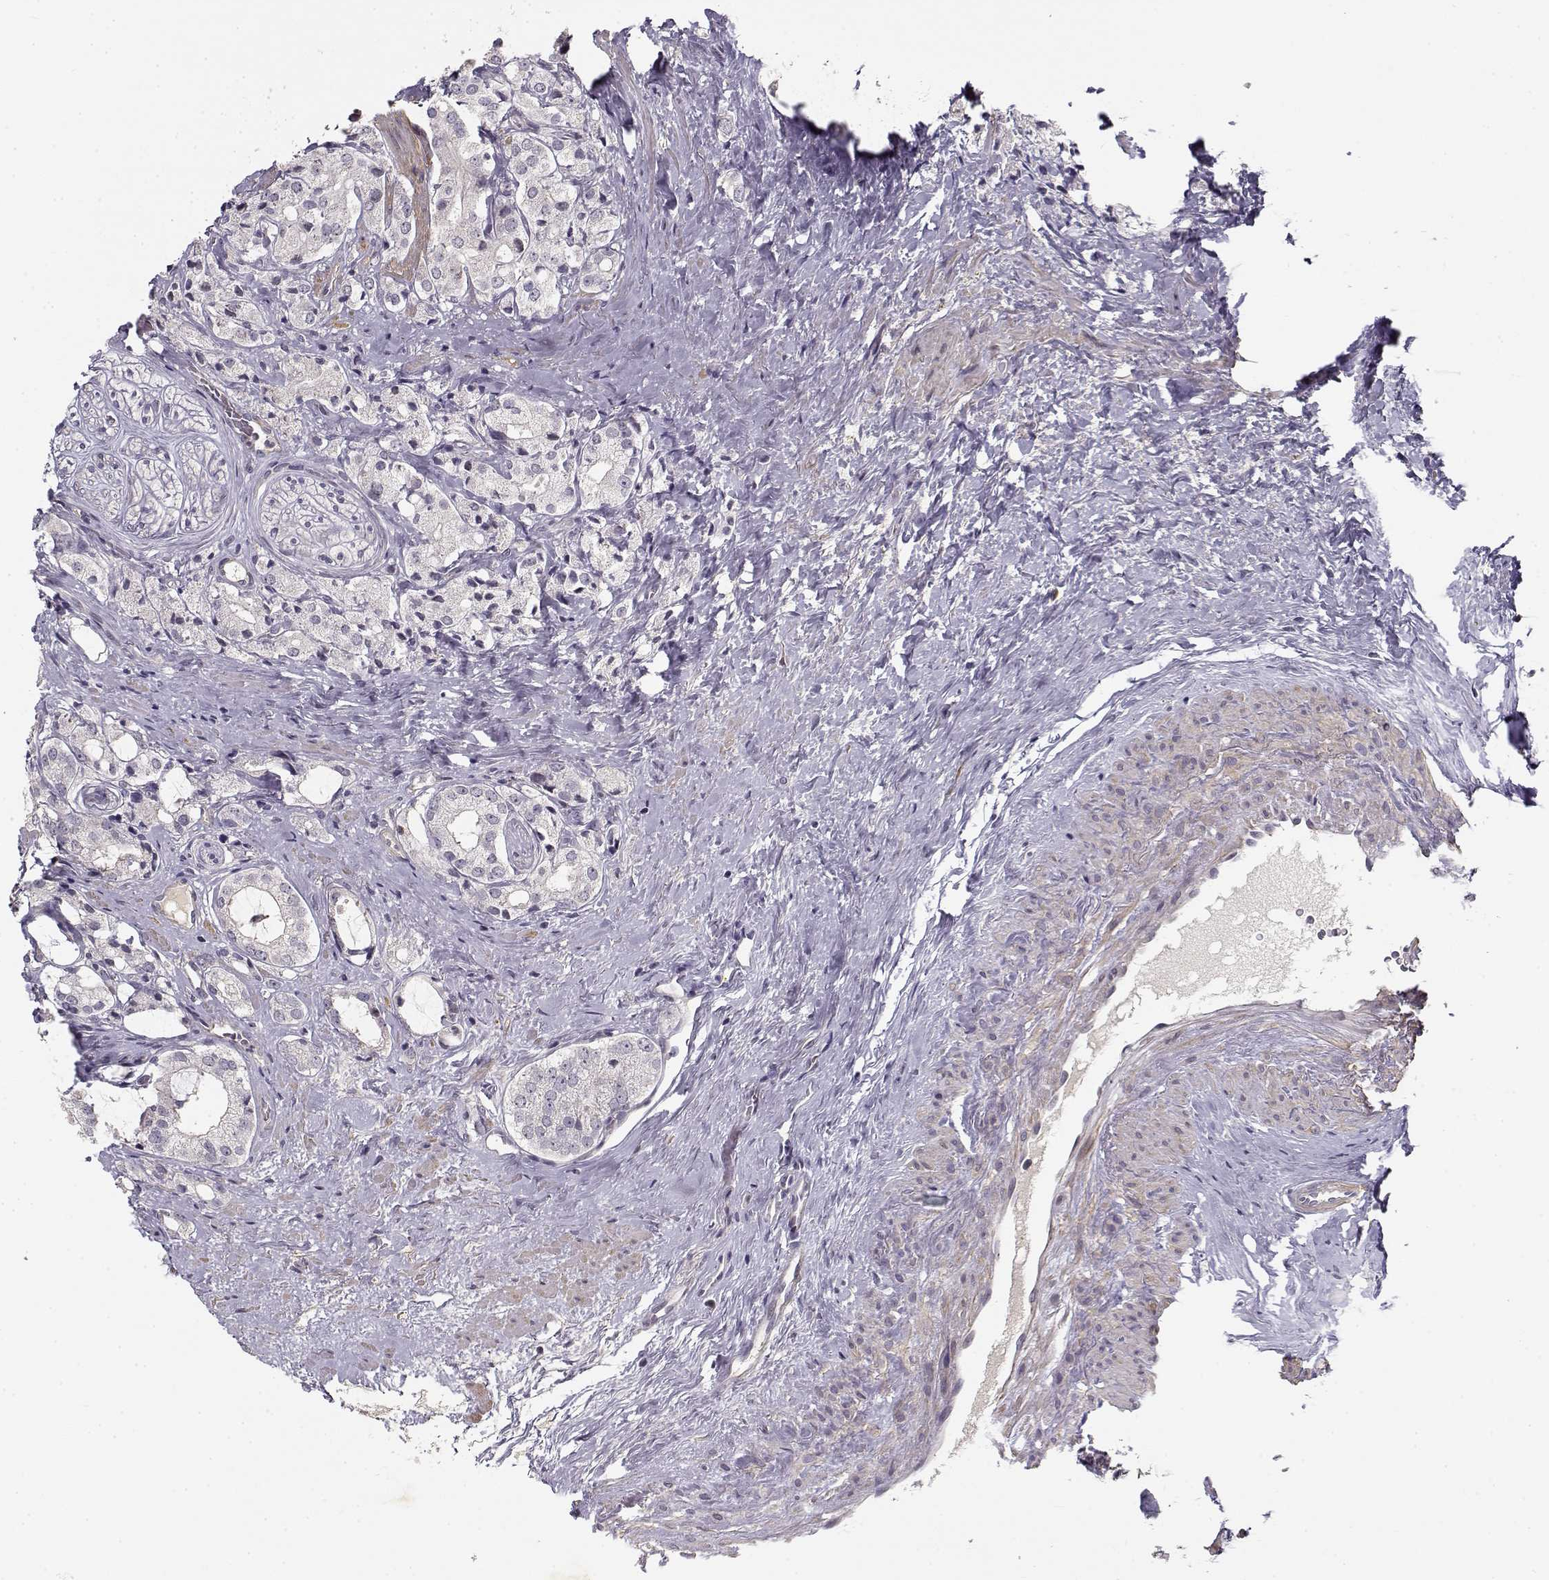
{"staining": {"intensity": "negative", "quantity": "none", "location": "none"}, "tissue": "prostate cancer", "cell_type": "Tumor cells", "image_type": "cancer", "snomed": [{"axis": "morphology", "description": "Adenocarcinoma, NOS"}, {"axis": "topography", "description": "Prostate"}], "caption": "This is an immunohistochemistry histopathology image of prostate cancer. There is no positivity in tumor cells.", "gene": "RGS9BP", "patient": {"sex": "male", "age": 66}}